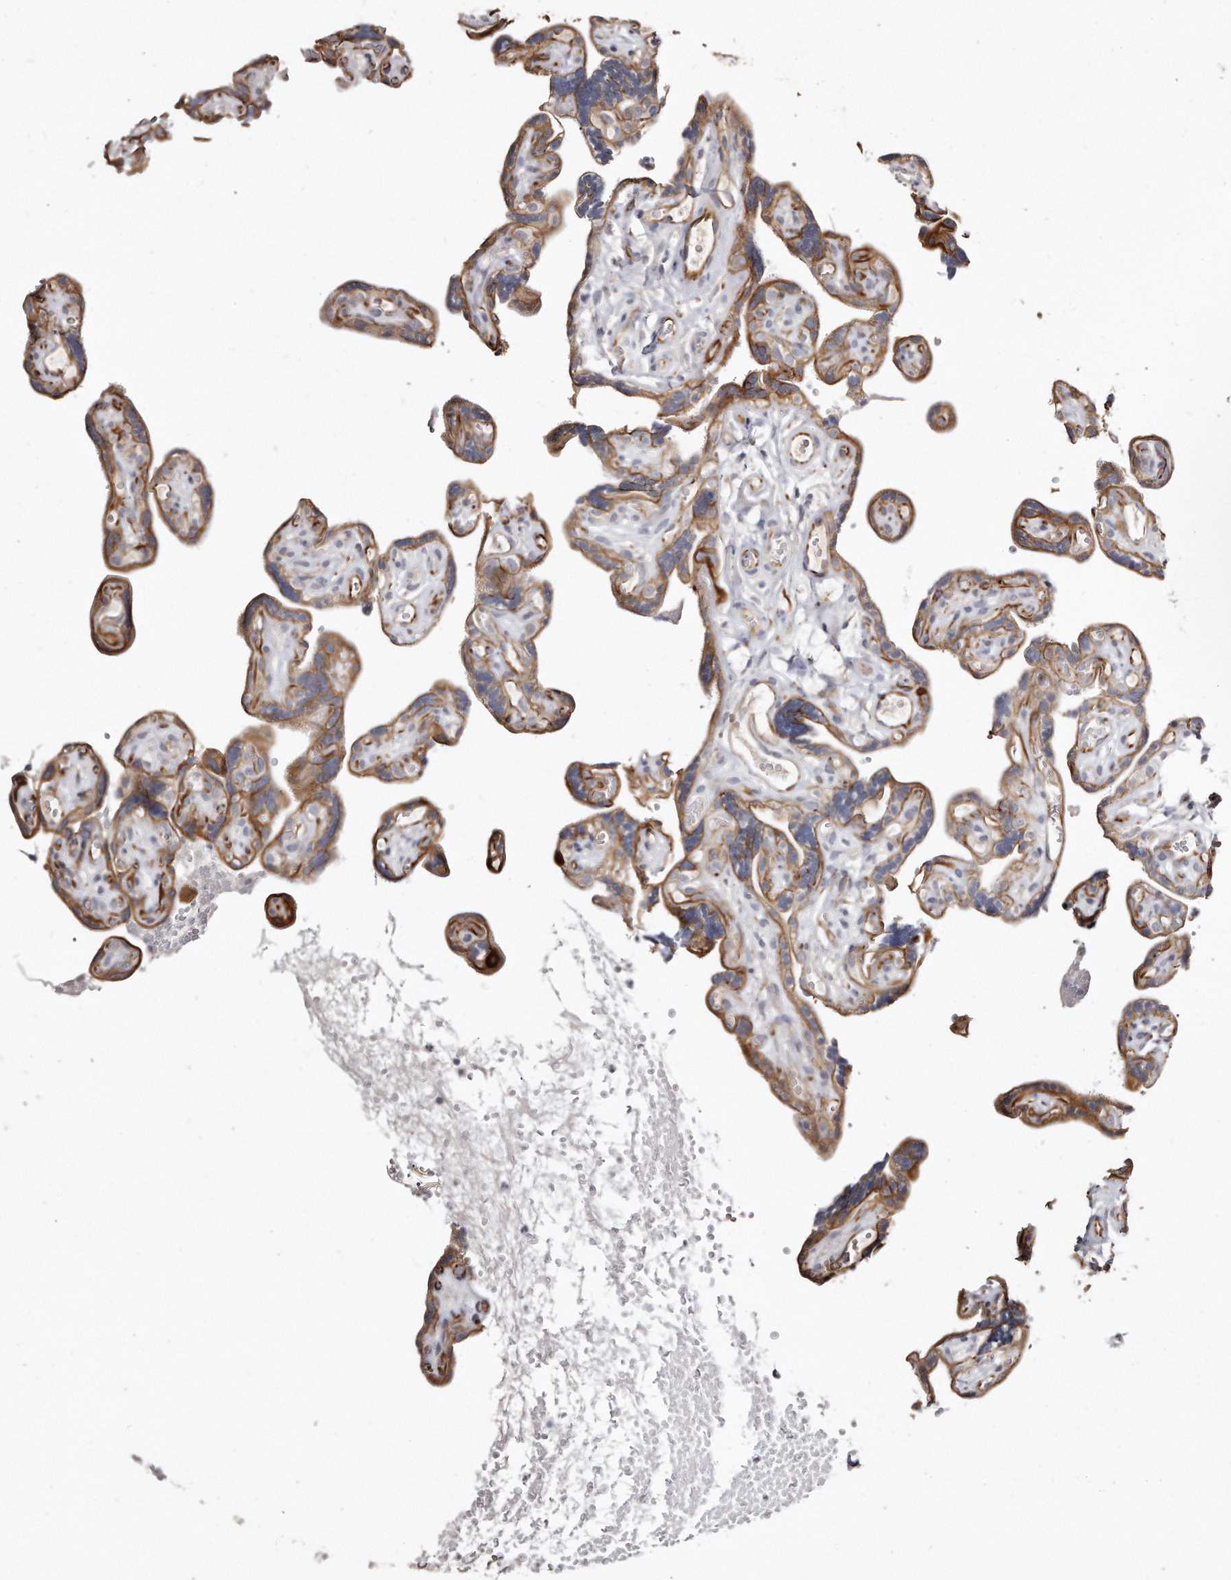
{"staining": {"intensity": "moderate", "quantity": ">75%", "location": "cytoplasmic/membranous"}, "tissue": "placenta", "cell_type": "Trophoblastic cells", "image_type": "normal", "snomed": [{"axis": "morphology", "description": "Normal tissue, NOS"}, {"axis": "topography", "description": "Placenta"}], "caption": "Placenta was stained to show a protein in brown. There is medium levels of moderate cytoplasmic/membranous positivity in about >75% of trophoblastic cells. (Stains: DAB in brown, nuclei in blue, Microscopy: brightfield microscopy at high magnification).", "gene": "ZYG11A", "patient": {"sex": "female", "age": 30}}